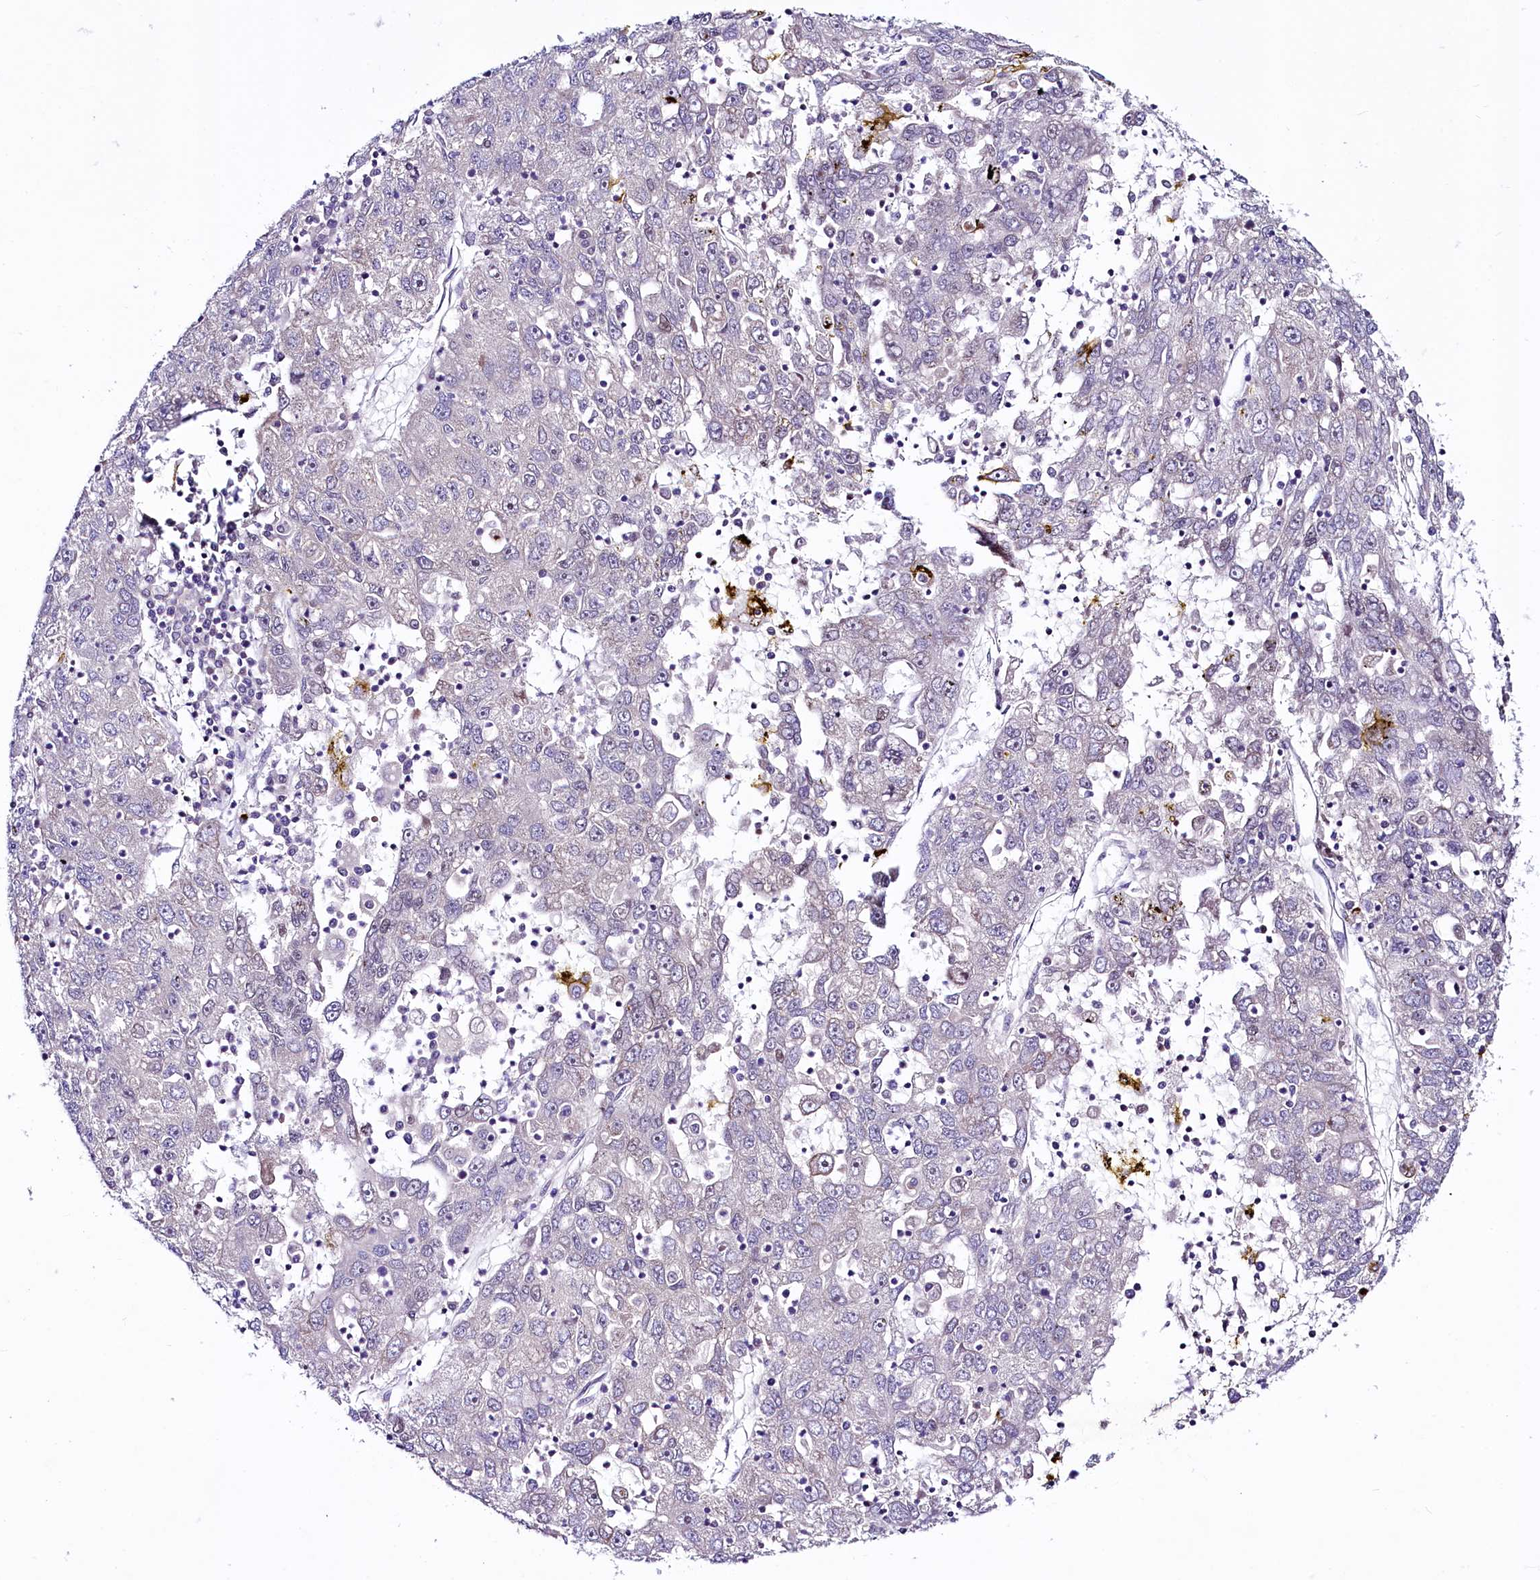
{"staining": {"intensity": "negative", "quantity": "none", "location": "none"}, "tissue": "liver cancer", "cell_type": "Tumor cells", "image_type": "cancer", "snomed": [{"axis": "morphology", "description": "Carcinoma, Hepatocellular, NOS"}, {"axis": "topography", "description": "Liver"}], "caption": "The histopathology image shows no significant staining in tumor cells of liver hepatocellular carcinoma. (Brightfield microscopy of DAB (3,3'-diaminobenzidine) IHC at high magnification).", "gene": "LEUTX", "patient": {"sex": "male", "age": 49}}